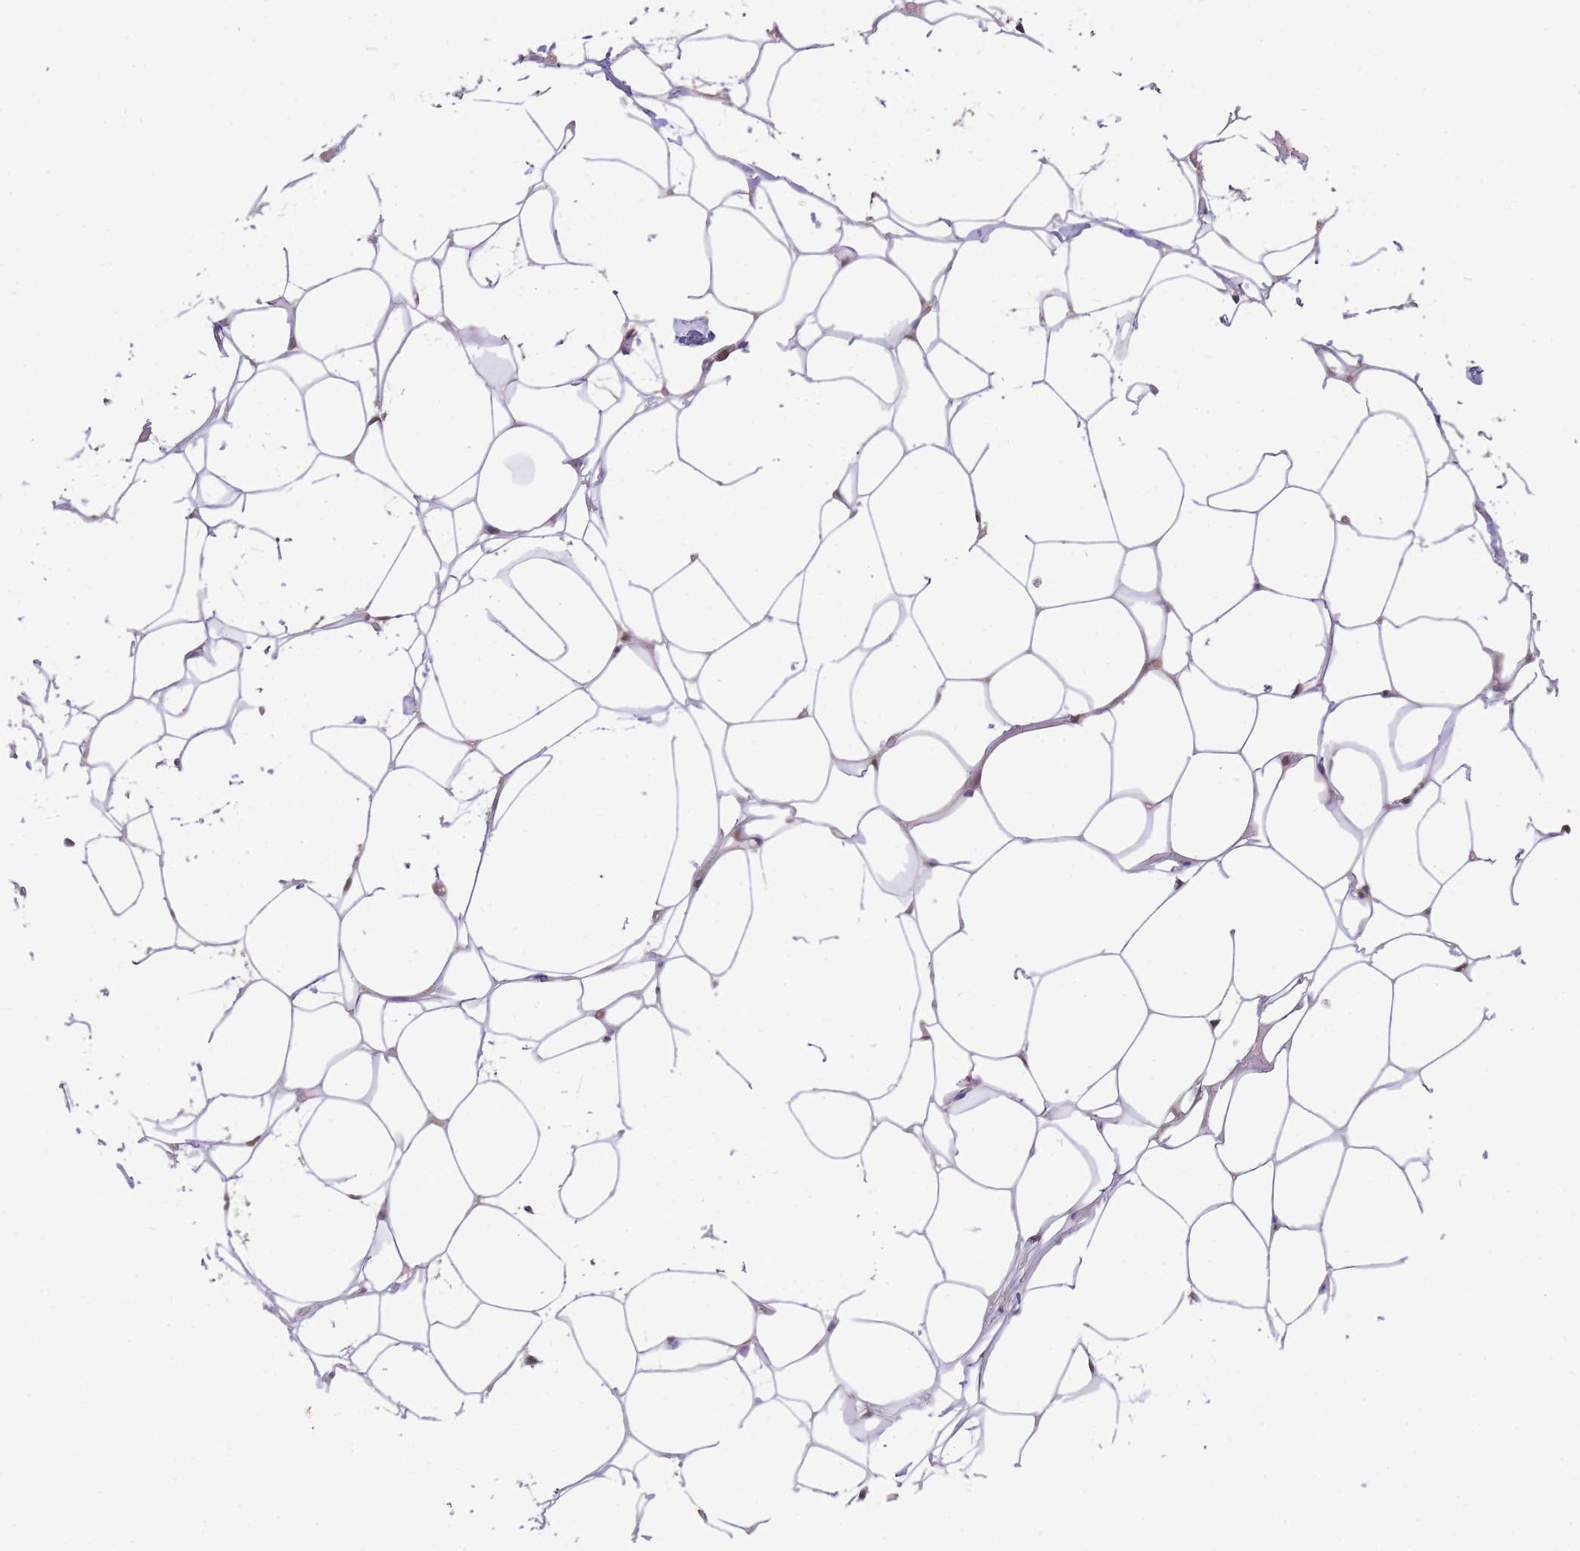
{"staining": {"intensity": "negative", "quantity": "none", "location": "none"}, "tissue": "adipose tissue", "cell_type": "Adipocytes", "image_type": "normal", "snomed": [{"axis": "morphology", "description": "Normal tissue, NOS"}, {"axis": "topography", "description": "Breast"}], "caption": "Immunohistochemistry (IHC) micrograph of unremarkable adipose tissue stained for a protein (brown), which exhibits no expression in adipocytes.", "gene": "UBXN7", "patient": {"sex": "female", "age": 26}}